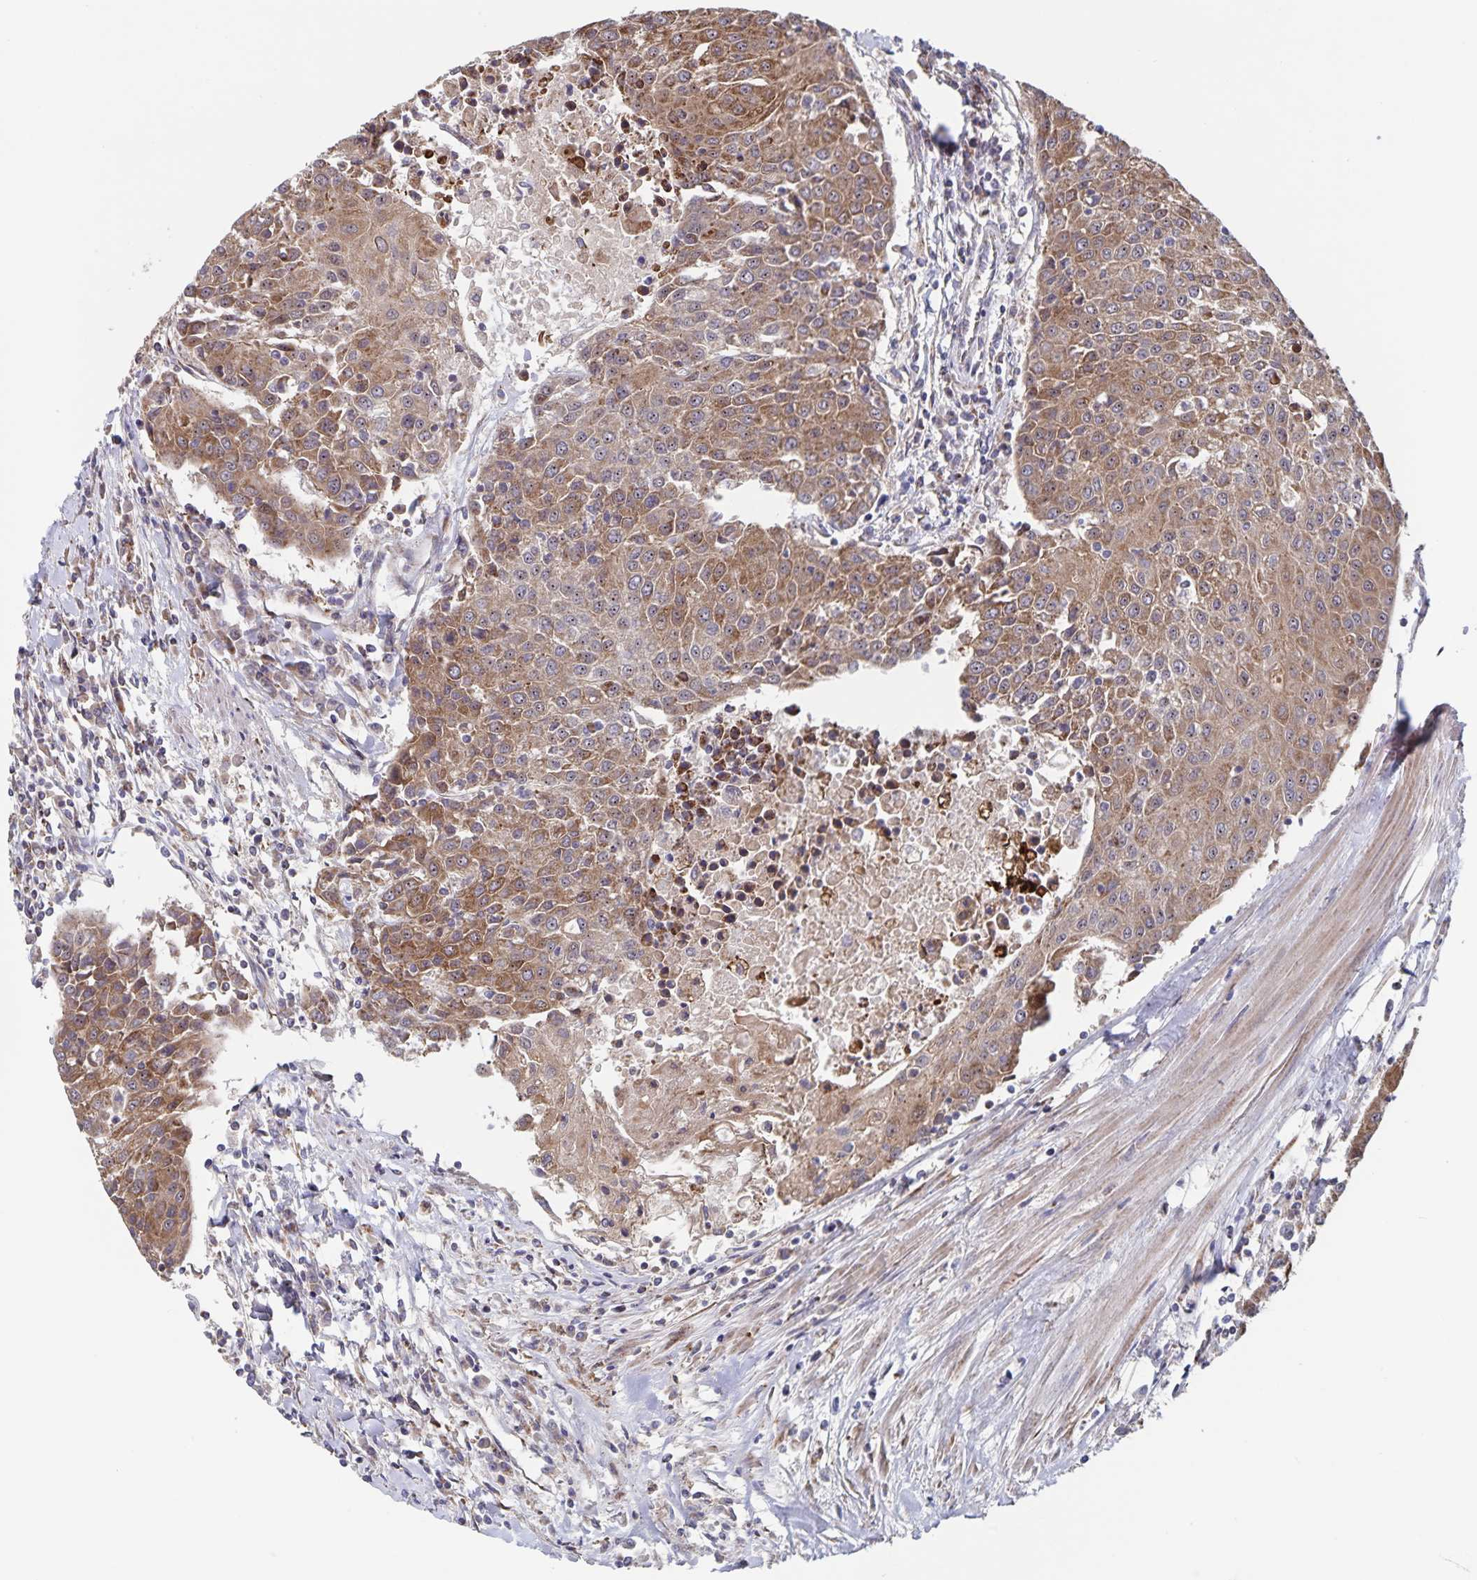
{"staining": {"intensity": "moderate", "quantity": ">75%", "location": "cytoplasmic/membranous"}, "tissue": "urothelial cancer", "cell_type": "Tumor cells", "image_type": "cancer", "snomed": [{"axis": "morphology", "description": "Urothelial carcinoma, High grade"}, {"axis": "topography", "description": "Urinary bladder"}], "caption": "A brown stain labels moderate cytoplasmic/membranous staining of a protein in human urothelial cancer tumor cells.", "gene": "ACACA", "patient": {"sex": "female", "age": 85}}